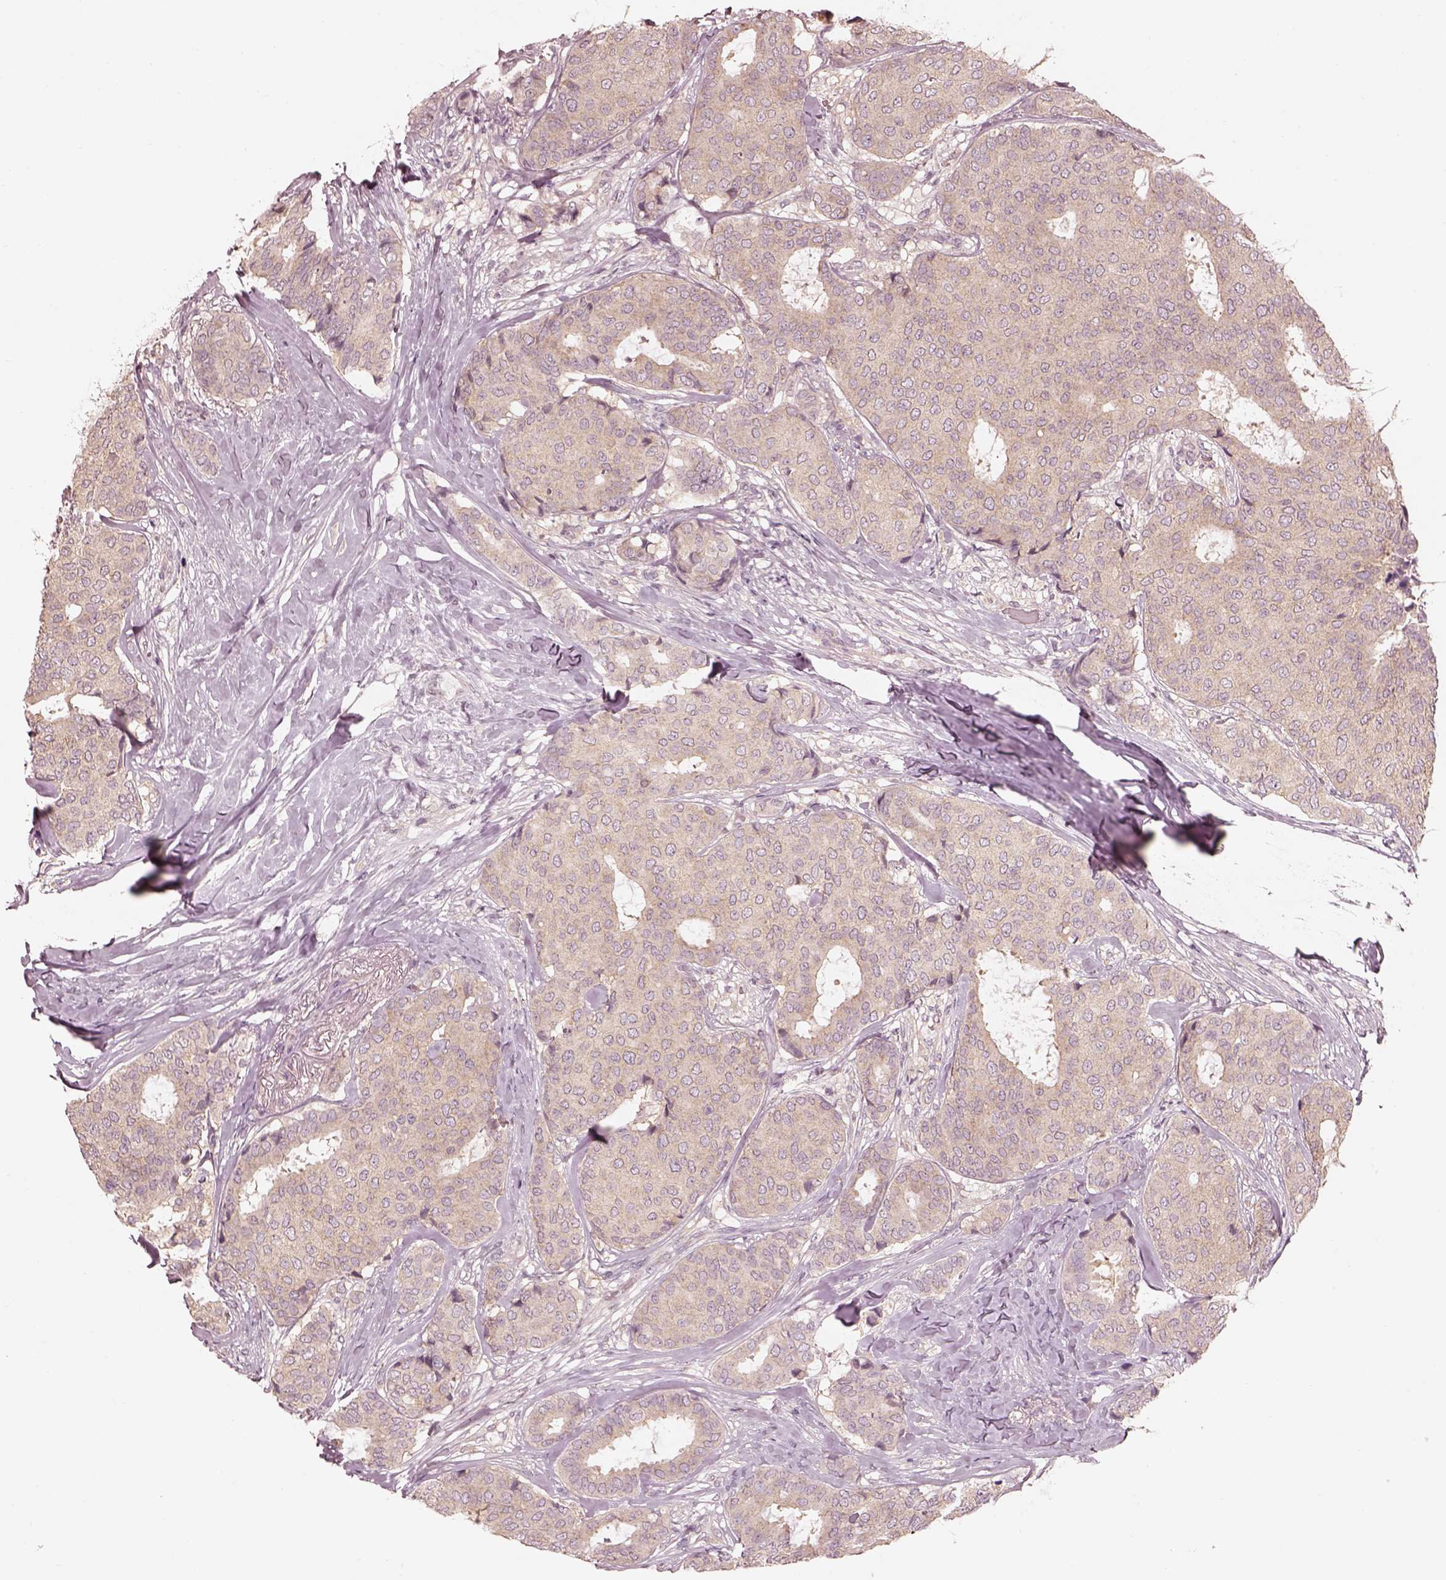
{"staining": {"intensity": "weak", "quantity": ">75%", "location": "cytoplasmic/membranous"}, "tissue": "breast cancer", "cell_type": "Tumor cells", "image_type": "cancer", "snomed": [{"axis": "morphology", "description": "Duct carcinoma"}, {"axis": "topography", "description": "Breast"}], "caption": "The photomicrograph exhibits staining of invasive ductal carcinoma (breast), revealing weak cytoplasmic/membranous protein positivity (brown color) within tumor cells.", "gene": "PRKACG", "patient": {"sex": "female", "age": 75}}